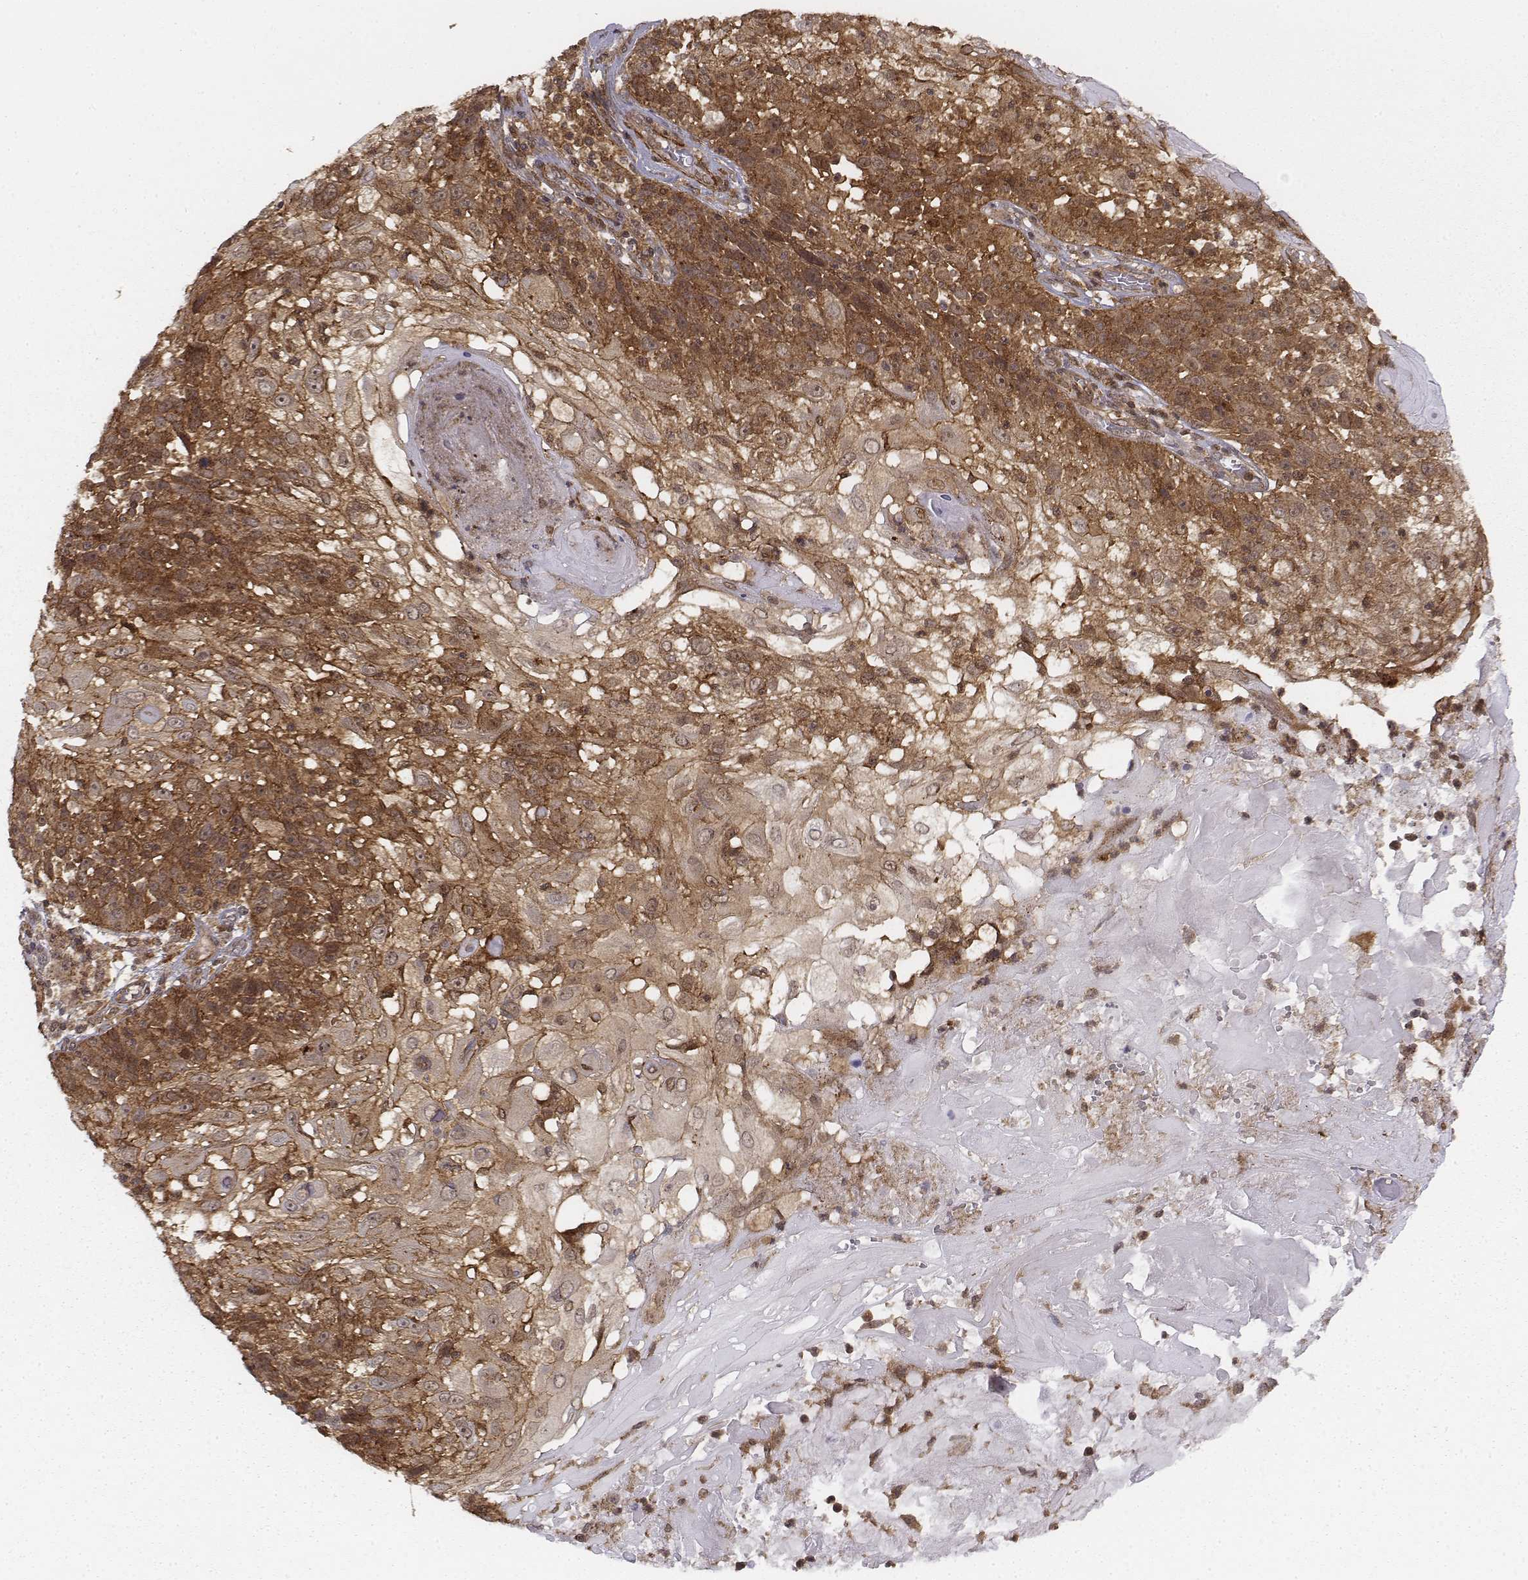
{"staining": {"intensity": "moderate", "quantity": ">75%", "location": "cytoplasmic/membranous,nuclear"}, "tissue": "skin cancer", "cell_type": "Tumor cells", "image_type": "cancer", "snomed": [{"axis": "morphology", "description": "Normal tissue, NOS"}, {"axis": "morphology", "description": "Squamous cell carcinoma, NOS"}, {"axis": "topography", "description": "Skin"}], "caption": "This micrograph displays IHC staining of squamous cell carcinoma (skin), with medium moderate cytoplasmic/membranous and nuclear expression in about >75% of tumor cells.", "gene": "ZFYVE19", "patient": {"sex": "female", "age": 83}}